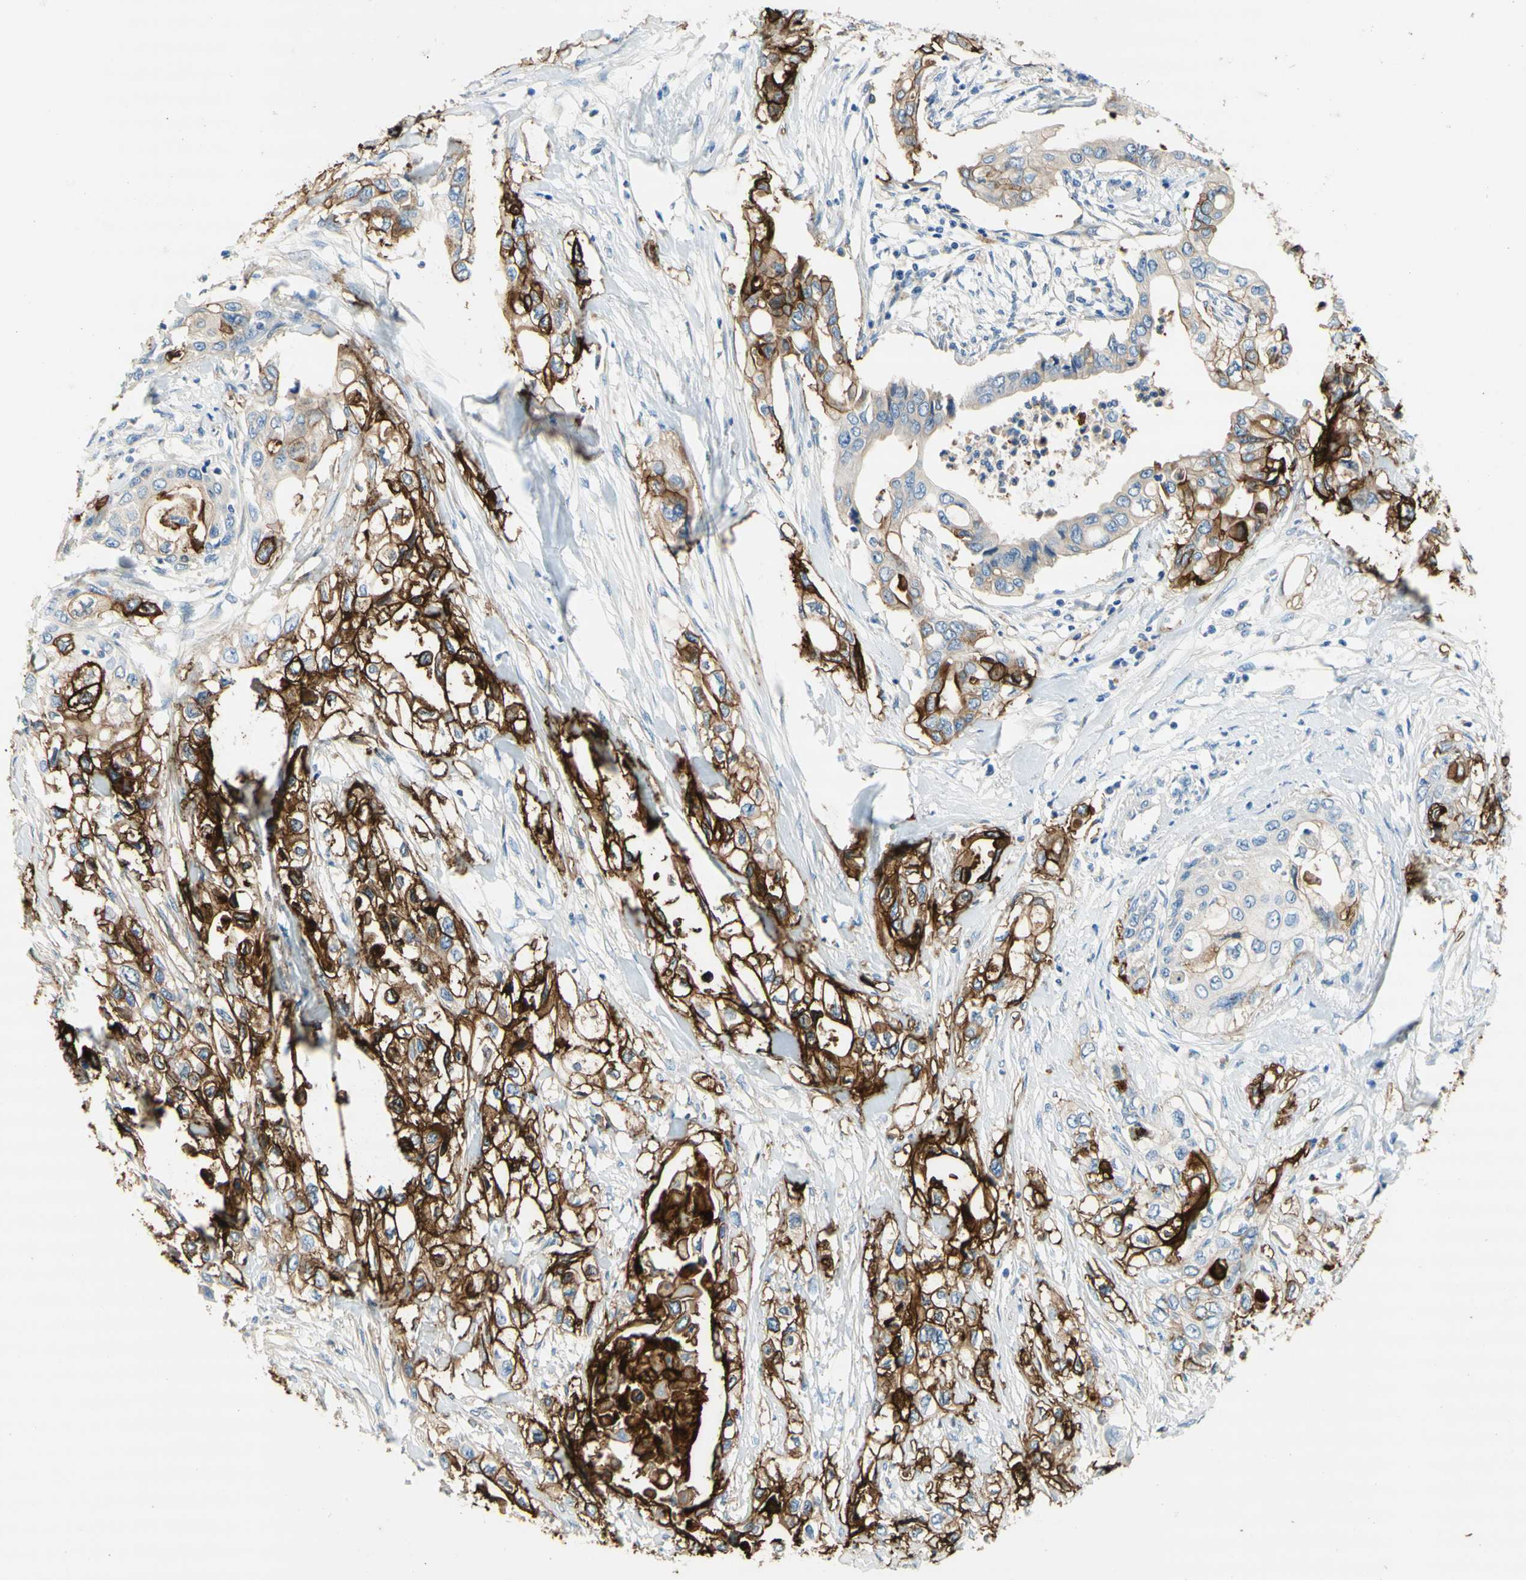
{"staining": {"intensity": "strong", "quantity": ">75%", "location": "cytoplasmic/membranous"}, "tissue": "pancreatic cancer", "cell_type": "Tumor cells", "image_type": "cancer", "snomed": [{"axis": "morphology", "description": "Adenocarcinoma, NOS"}, {"axis": "topography", "description": "Pancreas"}], "caption": "IHC histopathology image of human pancreatic adenocarcinoma stained for a protein (brown), which reveals high levels of strong cytoplasmic/membranous staining in approximately >75% of tumor cells.", "gene": "F3", "patient": {"sex": "female", "age": 70}}